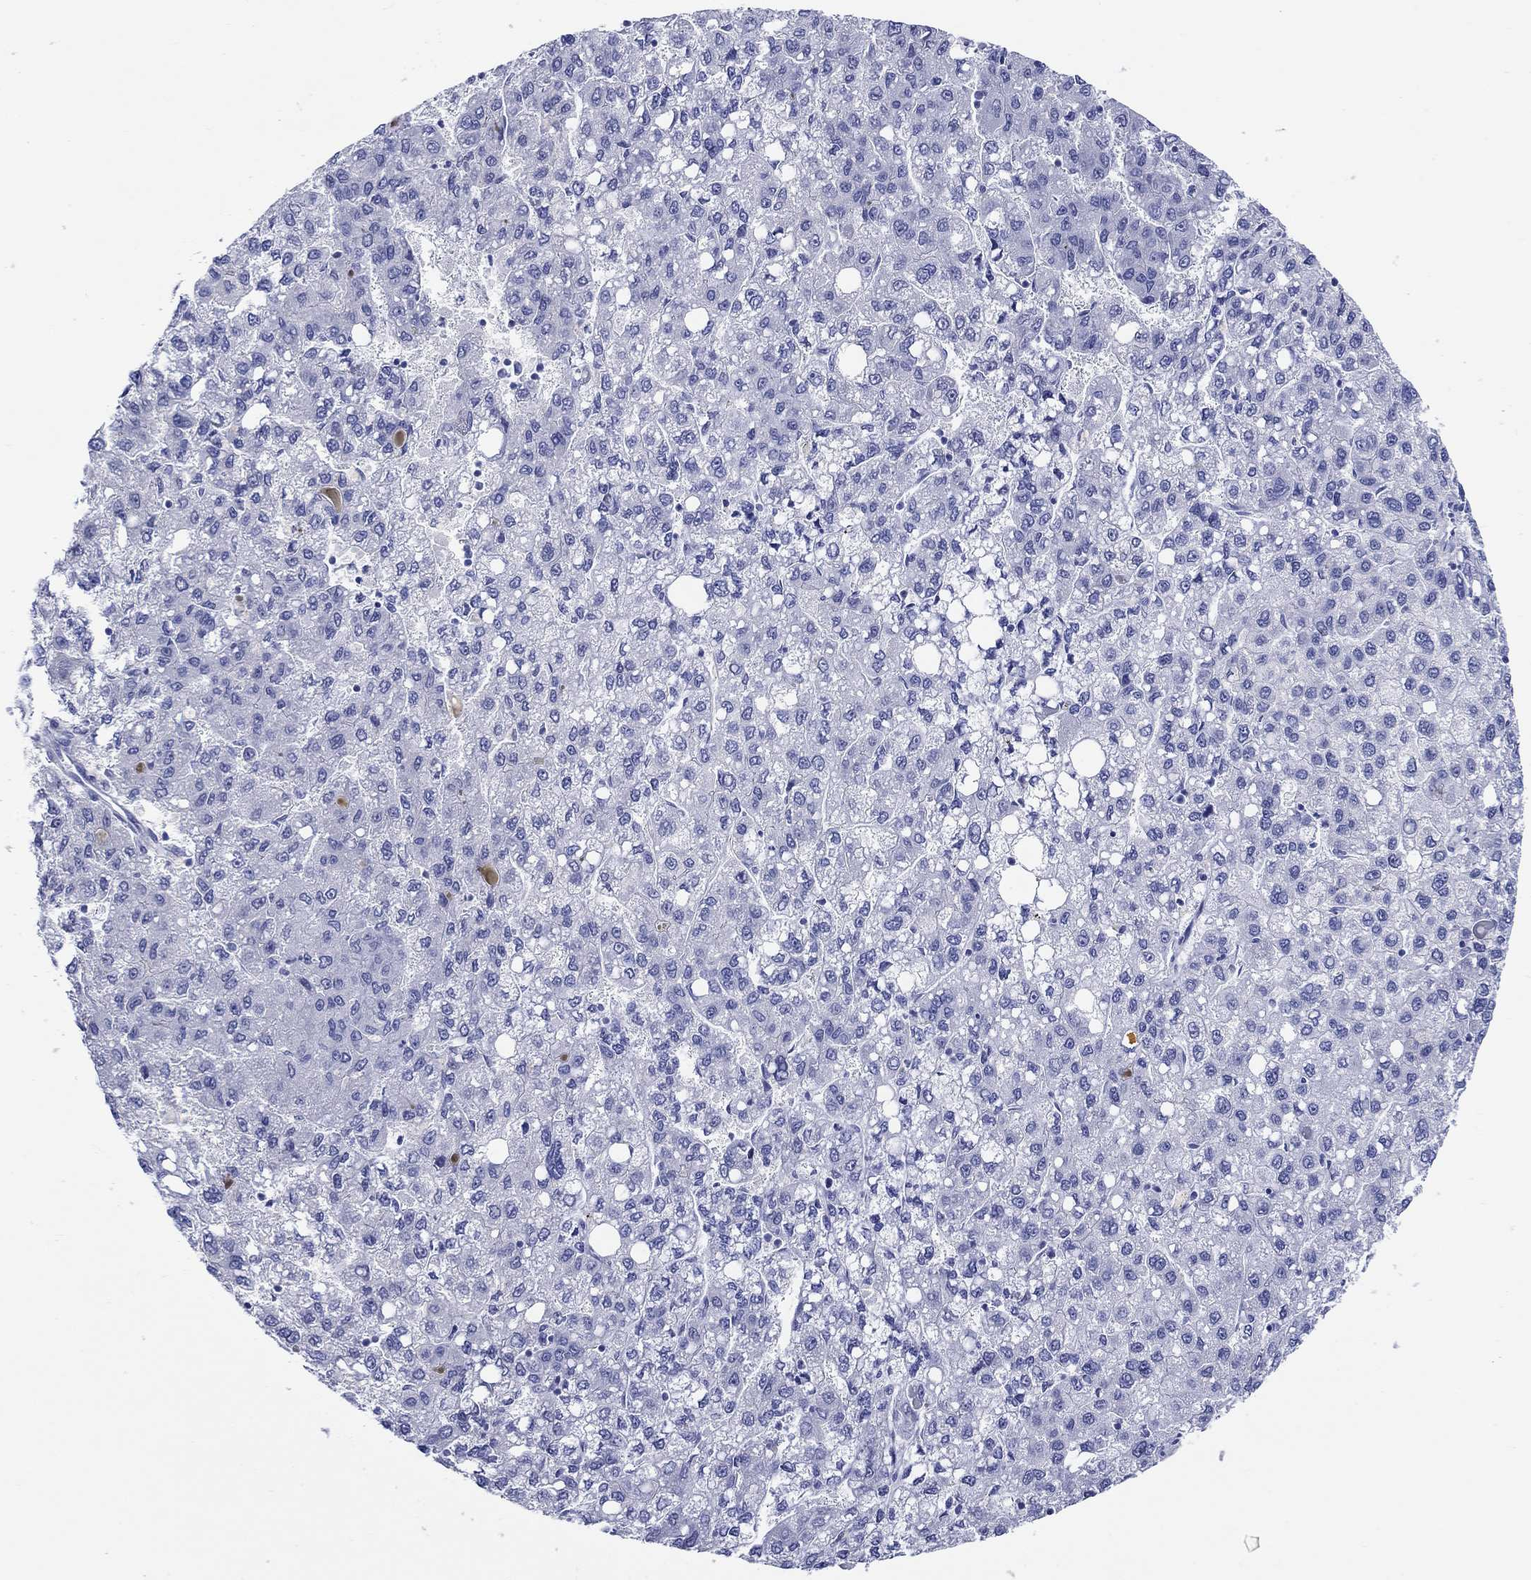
{"staining": {"intensity": "negative", "quantity": "none", "location": "none"}, "tissue": "liver cancer", "cell_type": "Tumor cells", "image_type": "cancer", "snomed": [{"axis": "morphology", "description": "Carcinoma, Hepatocellular, NOS"}, {"axis": "topography", "description": "Liver"}], "caption": "Tumor cells show no significant expression in hepatocellular carcinoma (liver).", "gene": "CRYGS", "patient": {"sex": "female", "age": 82}}